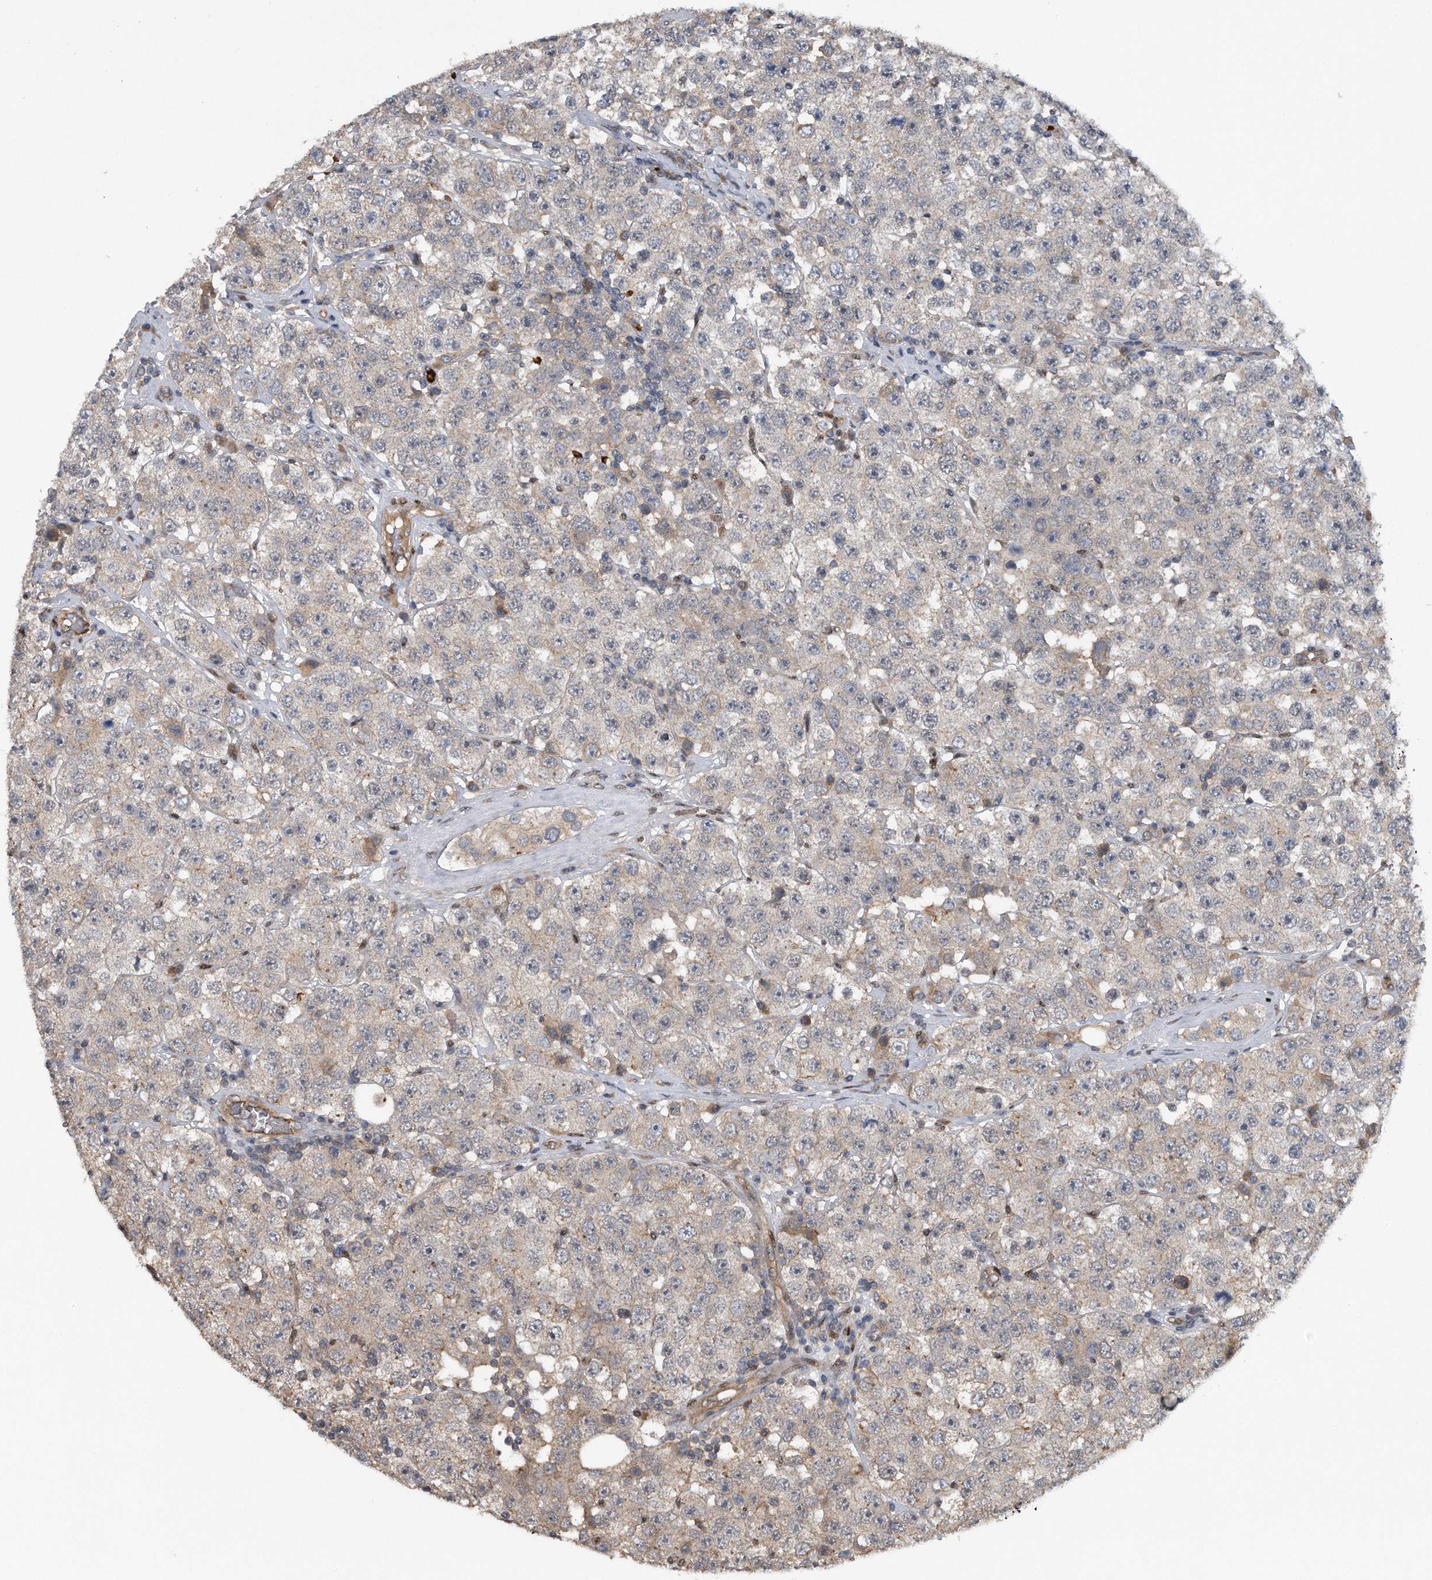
{"staining": {"intensity": "weak", "quantity": "<25%", "location": "cytoplasmic/membranous"}, "tissue": "testis cancer", "cell_type": "Tumor cells", "image_type": "cancer", "snomed": [{"axis": "morphology", "description": "Seminoma, NOS"}, {"axis": "topography", "description": "Testis"}], "caption": "Immunohistochemistry image of neoplastic tissue: human testis seminoma stained with DAB reveals no significant protein positivity in tumor cells. The staining is performed using DAB brown chromogen with nuclei counter-stained in using hematoxylin.", "gene": "ZNF79", "patient": {"sex": "male", "age": 28}}